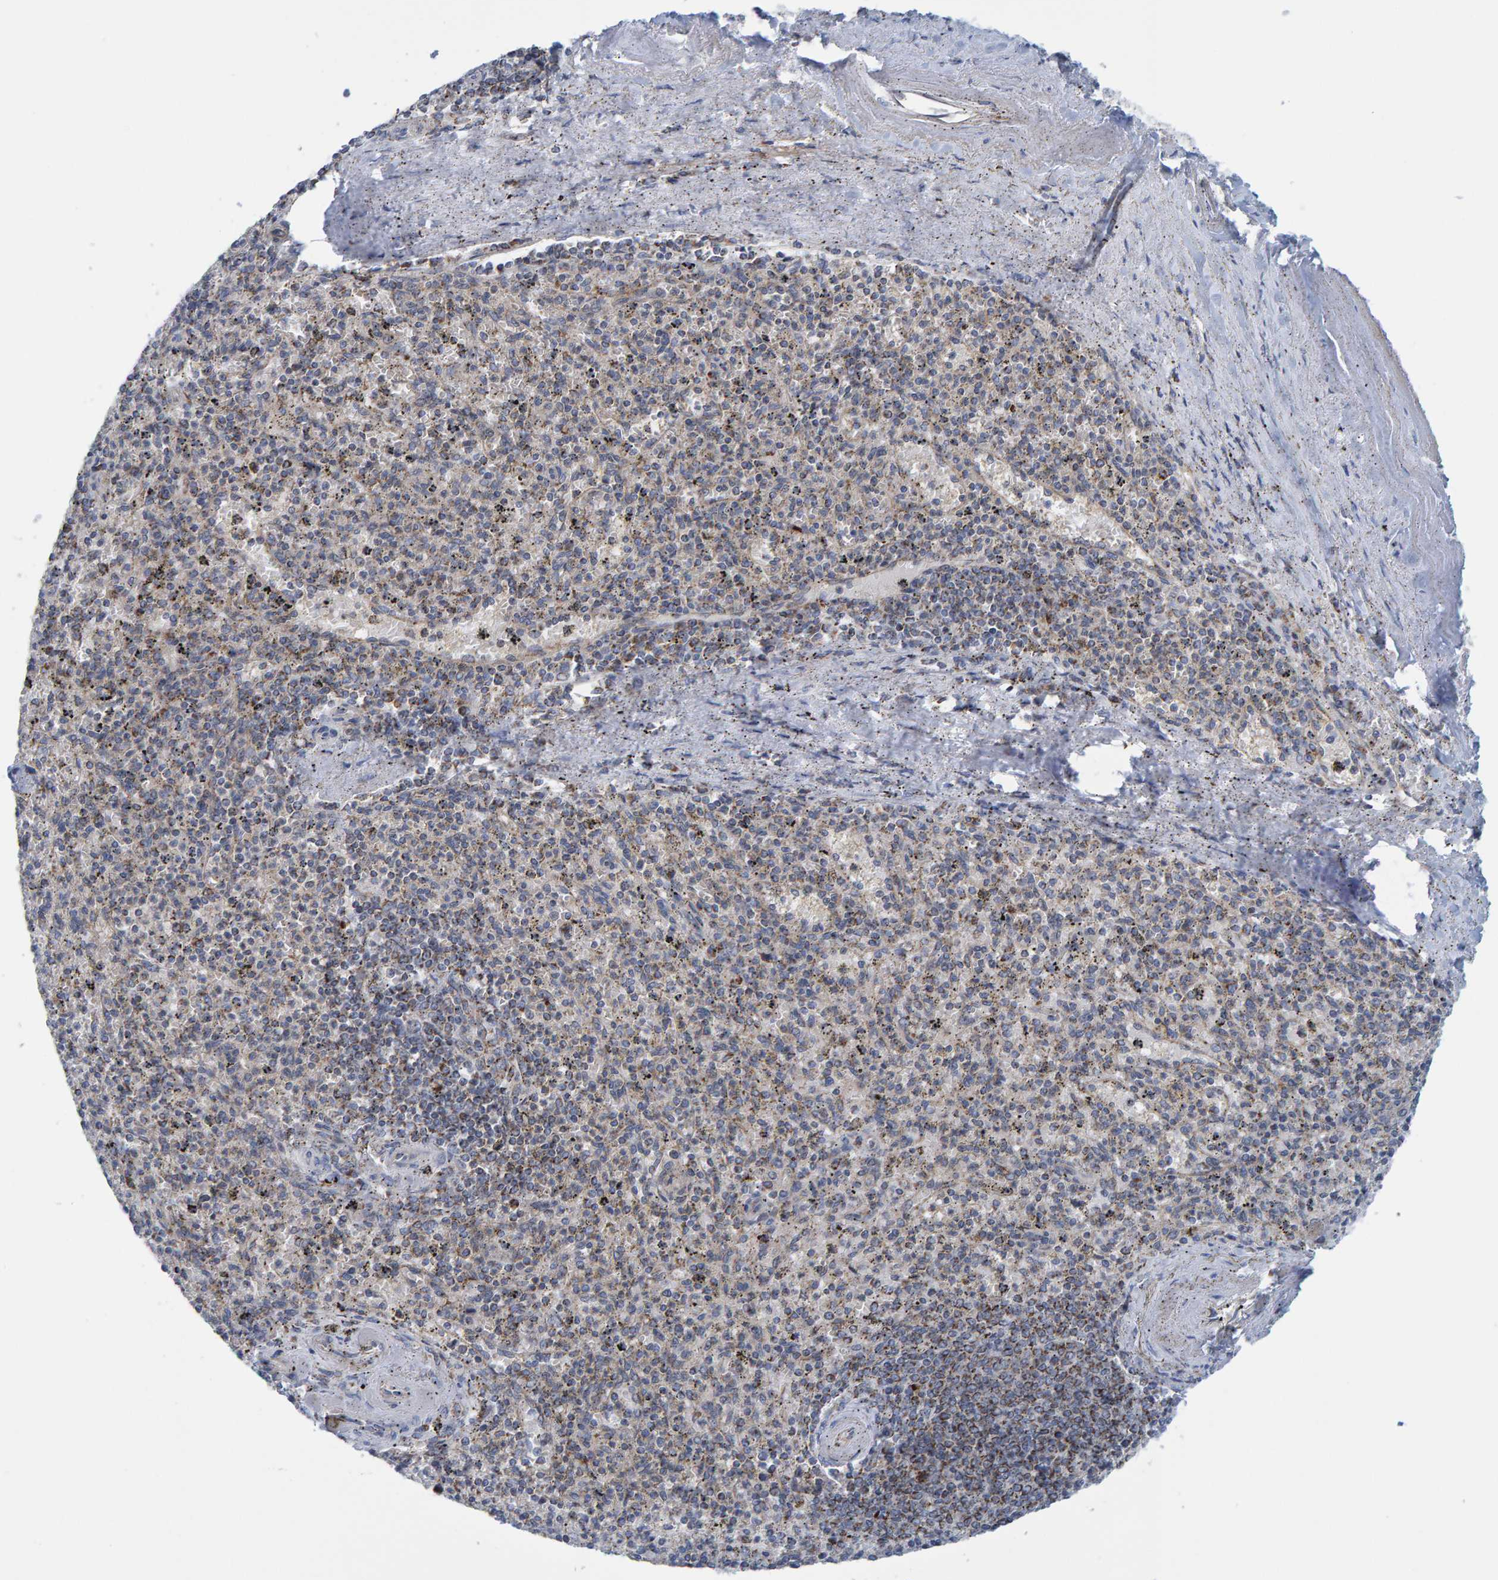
{"staining": {"intensity": "weak", "quantity": ">75%", "location": "cytoplasmic/membranous"}, "tissue": "spleen", "cell_type": "Cells in red pulp", "image_type": "normal", "snomed": [{"axis": "morphology", "description": "Normal tissue, NOS"}, {"axis": "topography", "description": "Spleen"}], "caption": "Protein analysis of unremarkable spleen reveals weak cytoplasmic/membranous positivity in approximately >75% of cells in red pulp.", "gene": "MRPS7", "patient": {"sex": "male", "age": 72}}